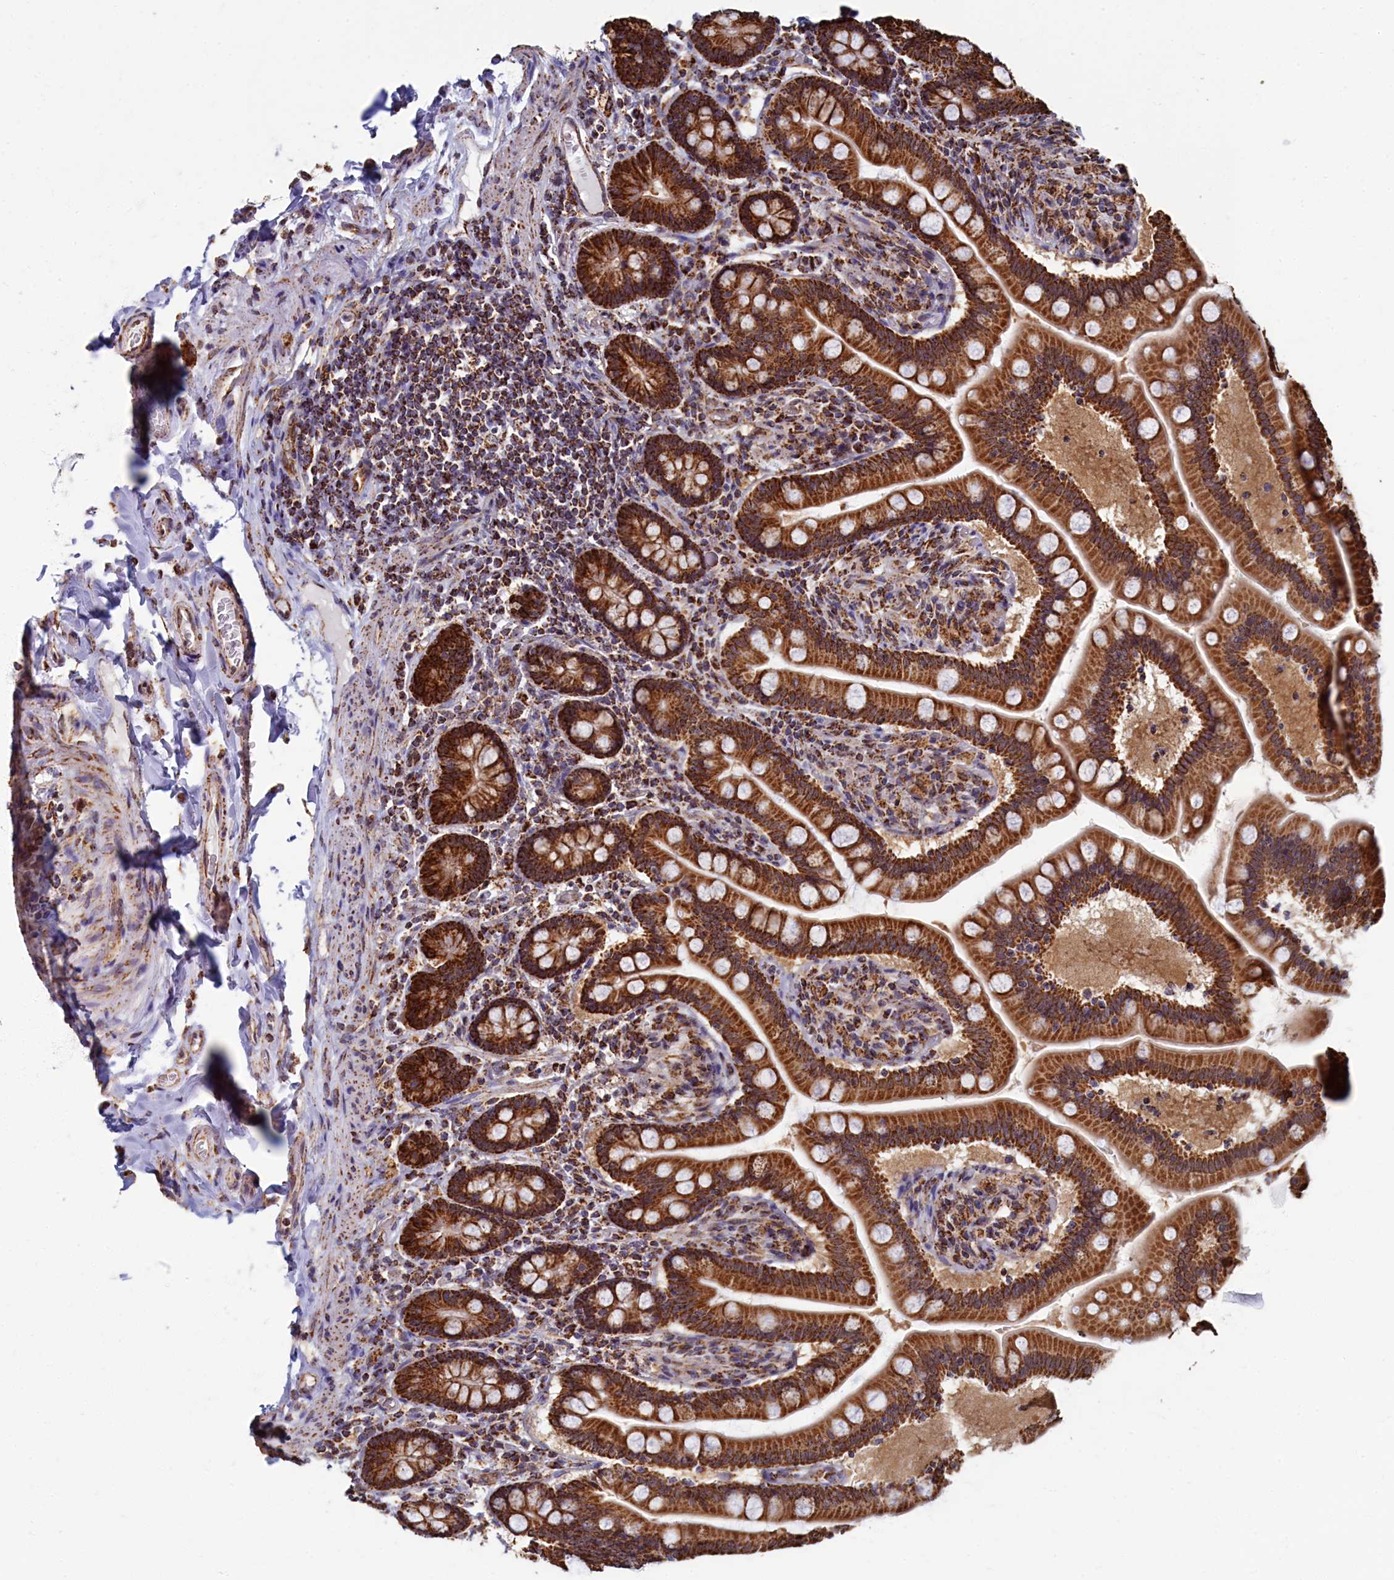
{"staining": {"intensity": "strong", "quantity": ">75%", "location": "cytoplasmic/membranous"}, "tissue": "small intestine", "cell_type": "Glandular cells", "image_type": "normal", "snomed": [{"axis": "morphology", "description": "Normal tissue, NOS"}, {"axis": "topography", "description": "Small intestine"}], "caption": "Immunohistochemistry micrograph of unremarkable small intestine: human small intestine stained using immunohistochemistry (IHC) displays high levels of strong protein expression localized specifically in the cytoplasmic/membranous of glandular cells, appearing as a cytoplasmic/membranous brown color.", "gene": "SPR", "patient": {"sex": "female", "age": 64}}